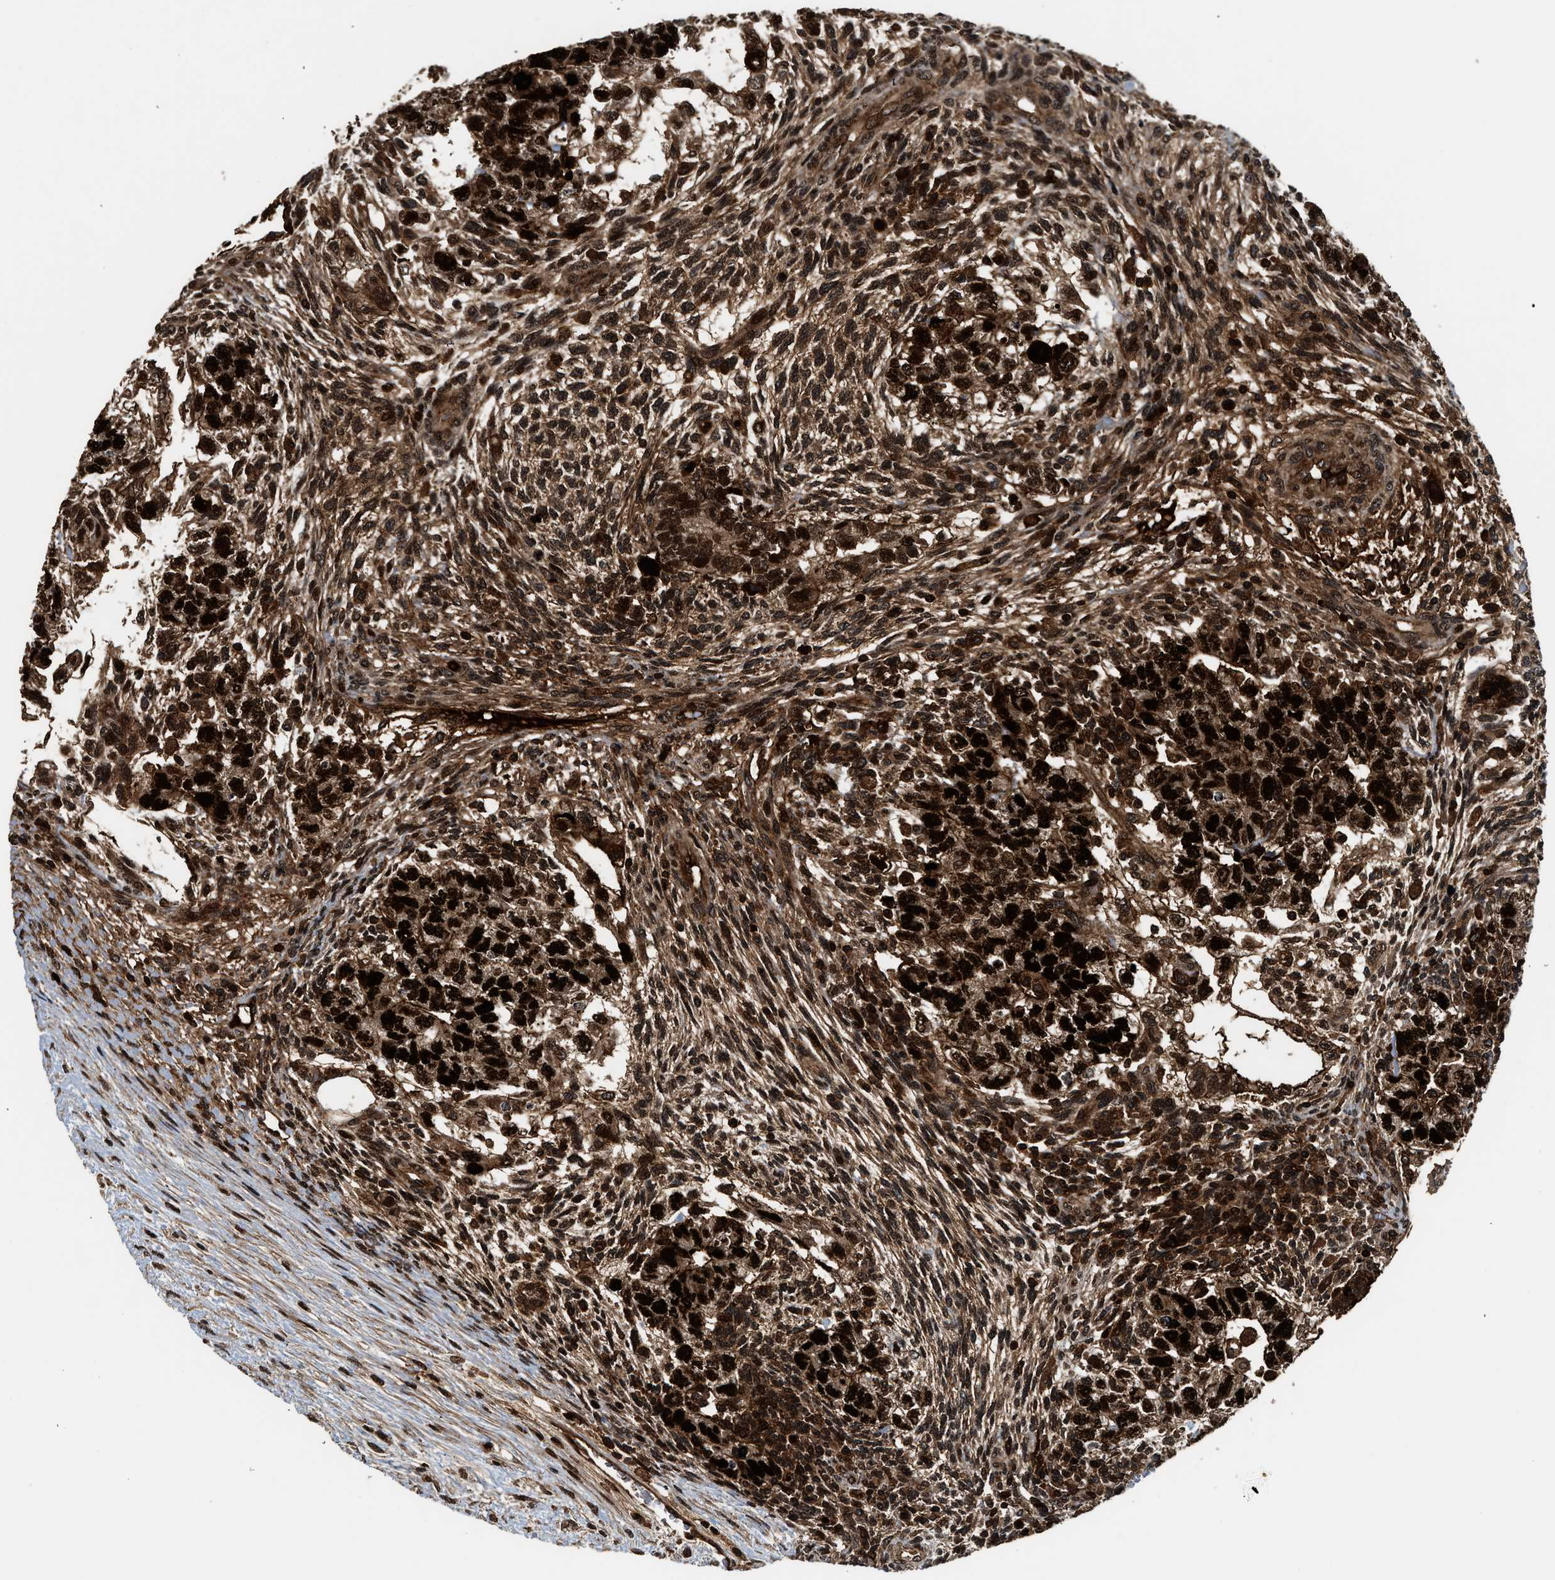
{"staining": {"intensity": "strong", "quantity": ">75%", "location": "cytoplasmic/membranous,nuclear"}, "tissue": "testis cancer", "cell_type": "Tumor cells", "image_type": "cancer", "snomed": [{"axis": "morphology", "description": "Normal tissue, NOS"}, {"axis": "morphology", "description": "Carcinoma, Embryonal, NOS"}, {"axis": "topography", "description": "Testis"}], "caption": "A brown stain highlights strong cytoplasmic/membranous and nuclear positivity of a protein in embryonal carcinoma (testis) tumor cells.", "gene": "MDM2", "patient": {"sex": "male", "age": 36}}